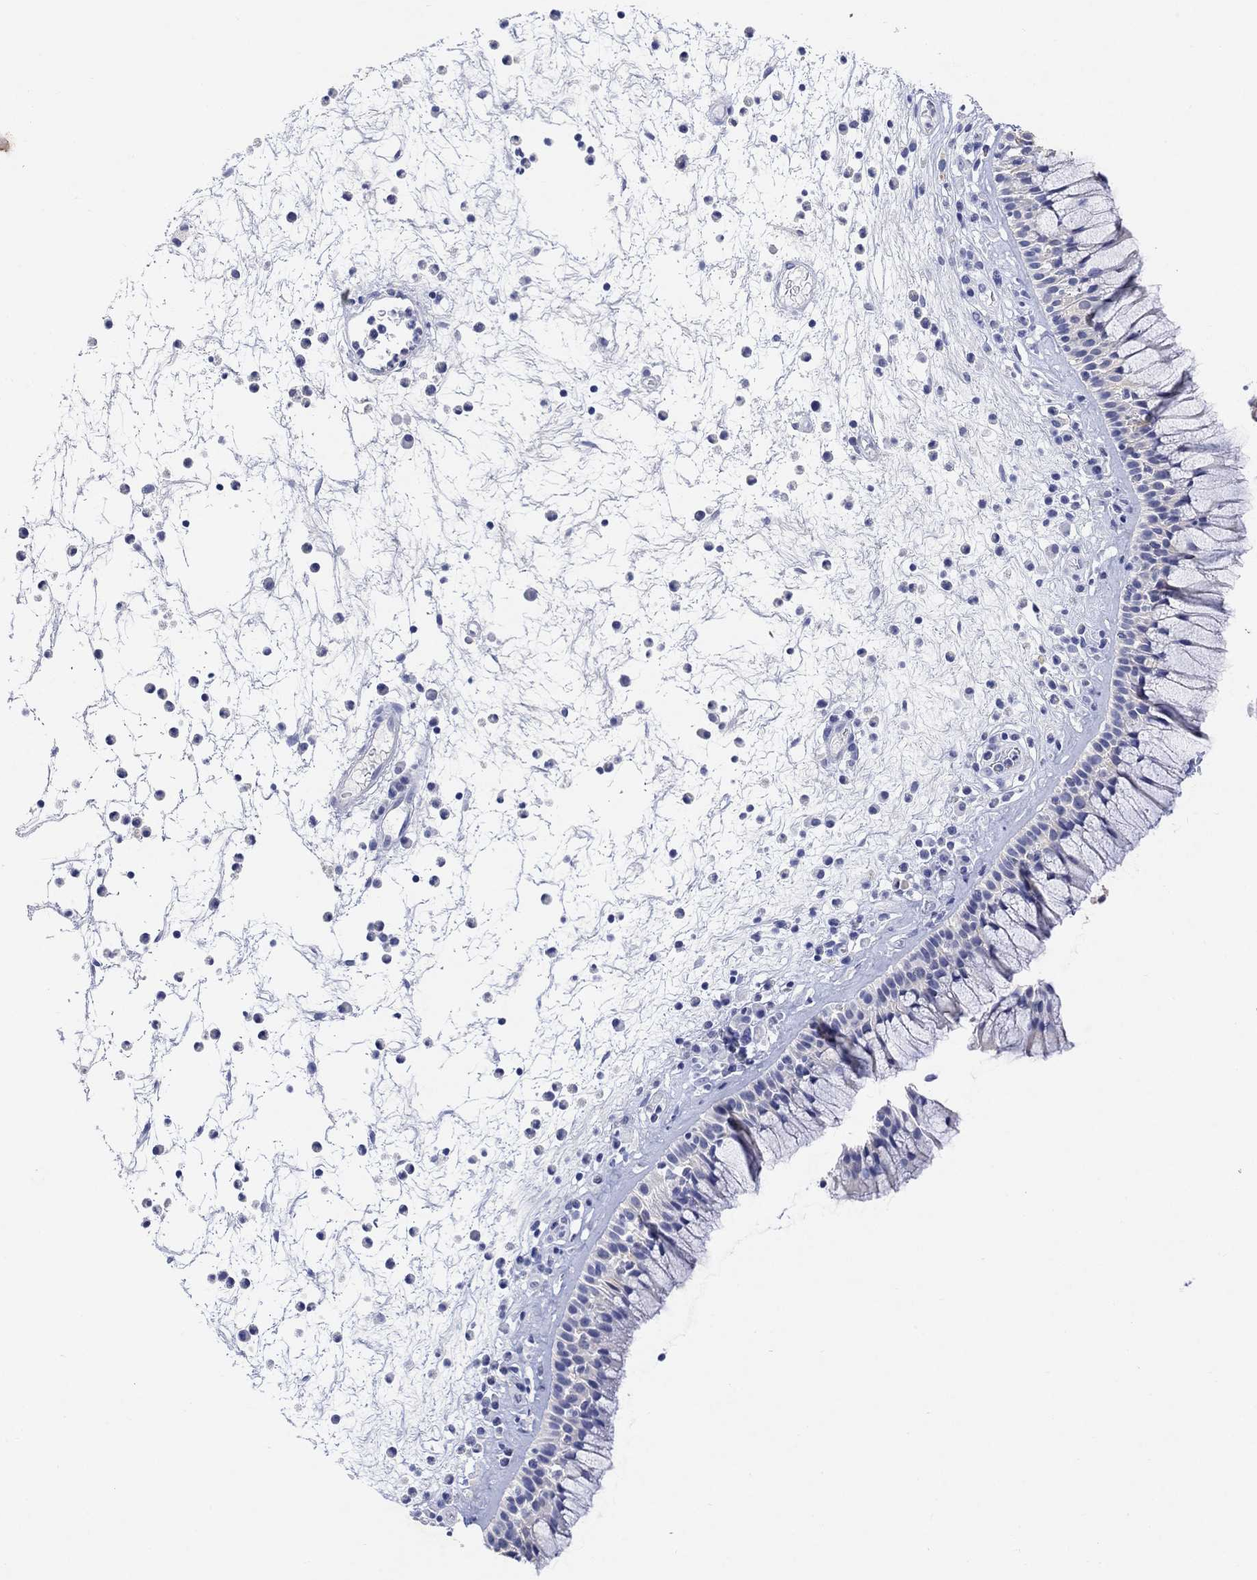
{"staining": {"intensity": "negative", "quantity": "none", "location": "none"}, "tissue": "nasopharynx", "cell_type": "Respiratory epithelial cells", "image_type": "normal", "snomed": [{"axis": "morphology", "description": "Normal tissue, NOS"}, {"axis": "topography", "description": "Nasopharynx"}], "caption": "There is no significant positivity in respiratory epithelial cells of nasopharynx.", "gene": "TYR", "patient": {"sex": "male", "age": 77}}